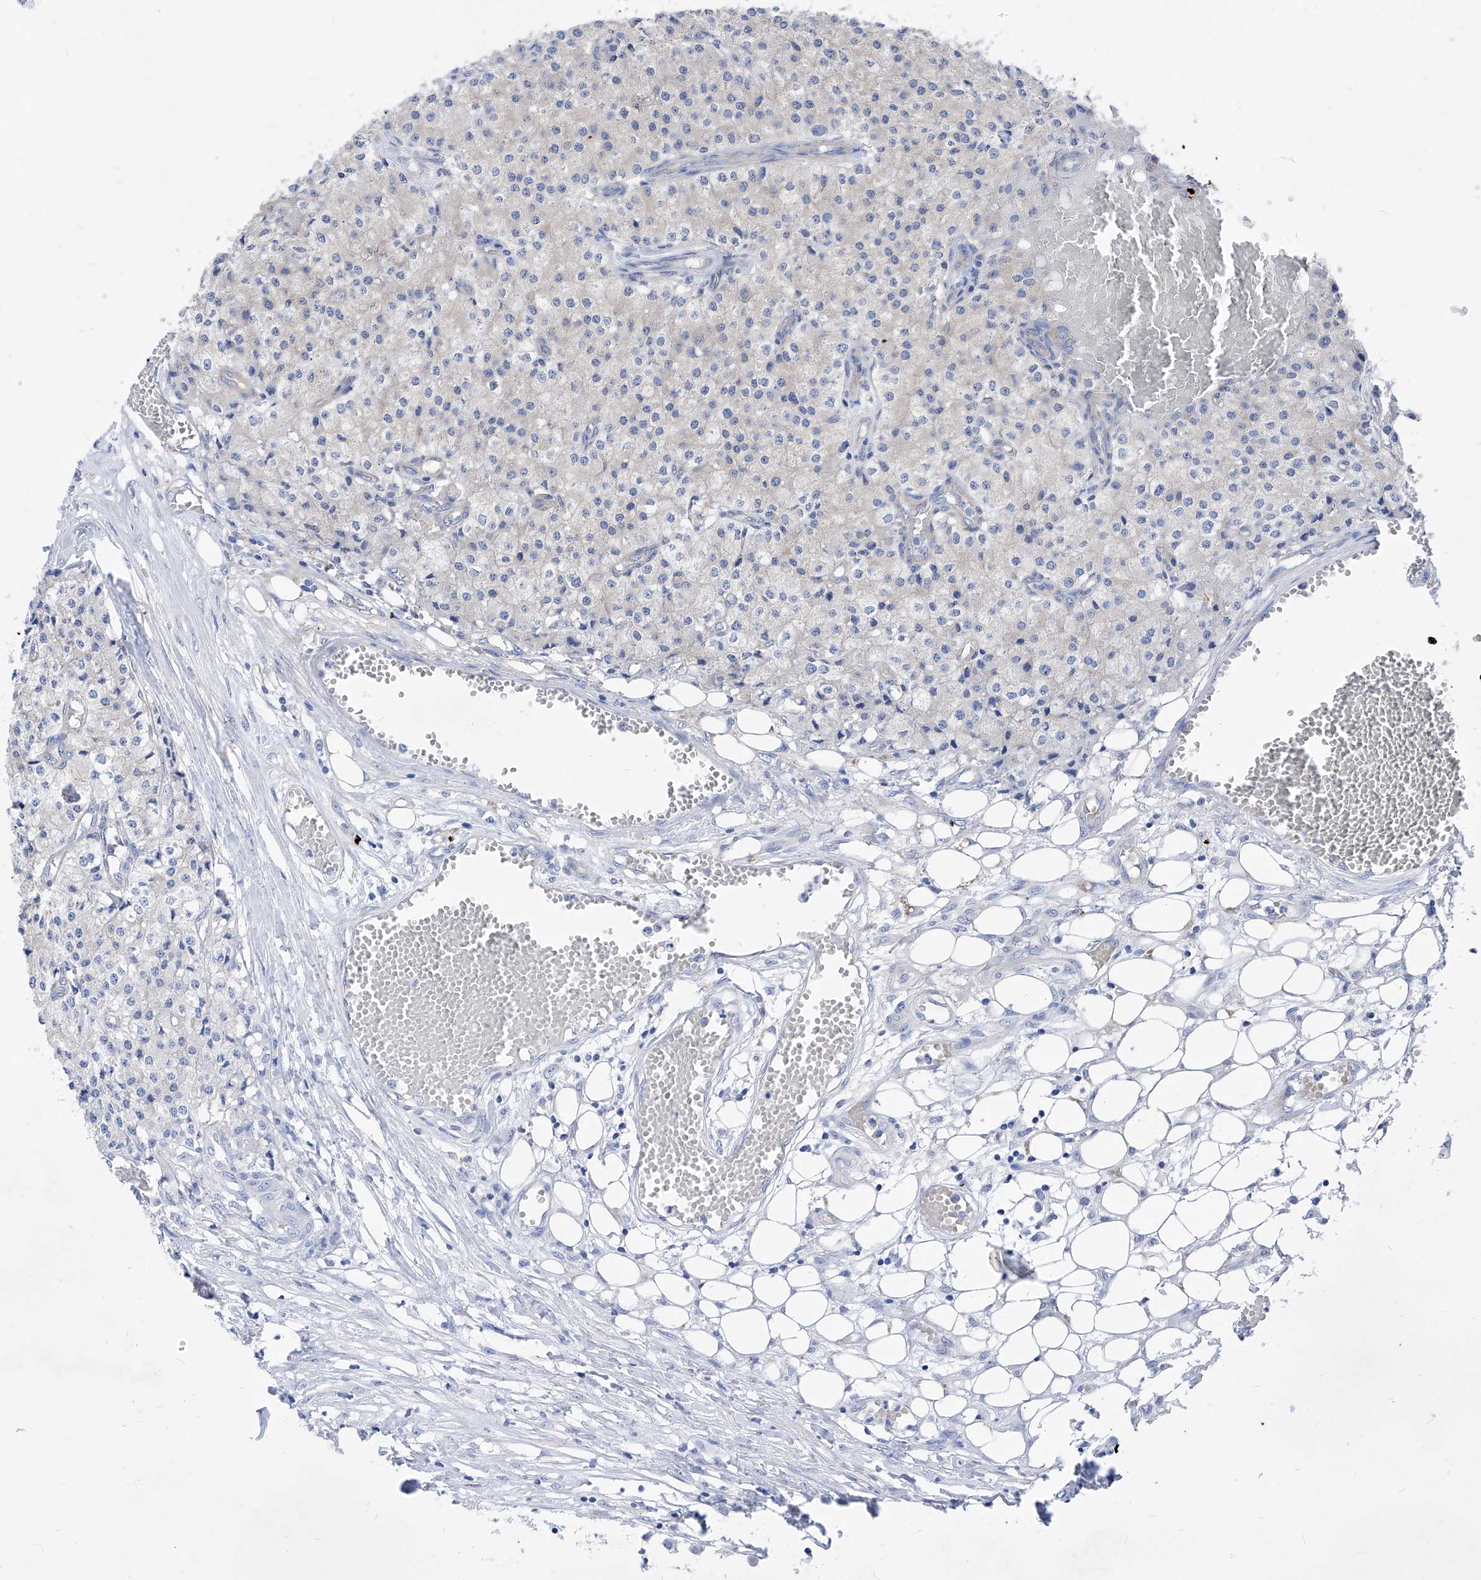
{"staining": {"intensity": "negative", "quantity": "none", "location": "none"}, "tissue": "carcinoid", "cell_type": "Tumor cells", "image_type": "cancer", "snomed": [{"axis": "morphology", "description": "Carcinoid, malignant, NOS"}, {"axis": "topography", "description": "Colon"}], "caption": "Tumor cells show no significant protein expression in malignant carcinoid.", "gene": "XPNPEP1", "patient": {"sex": "female", "age": 52}}